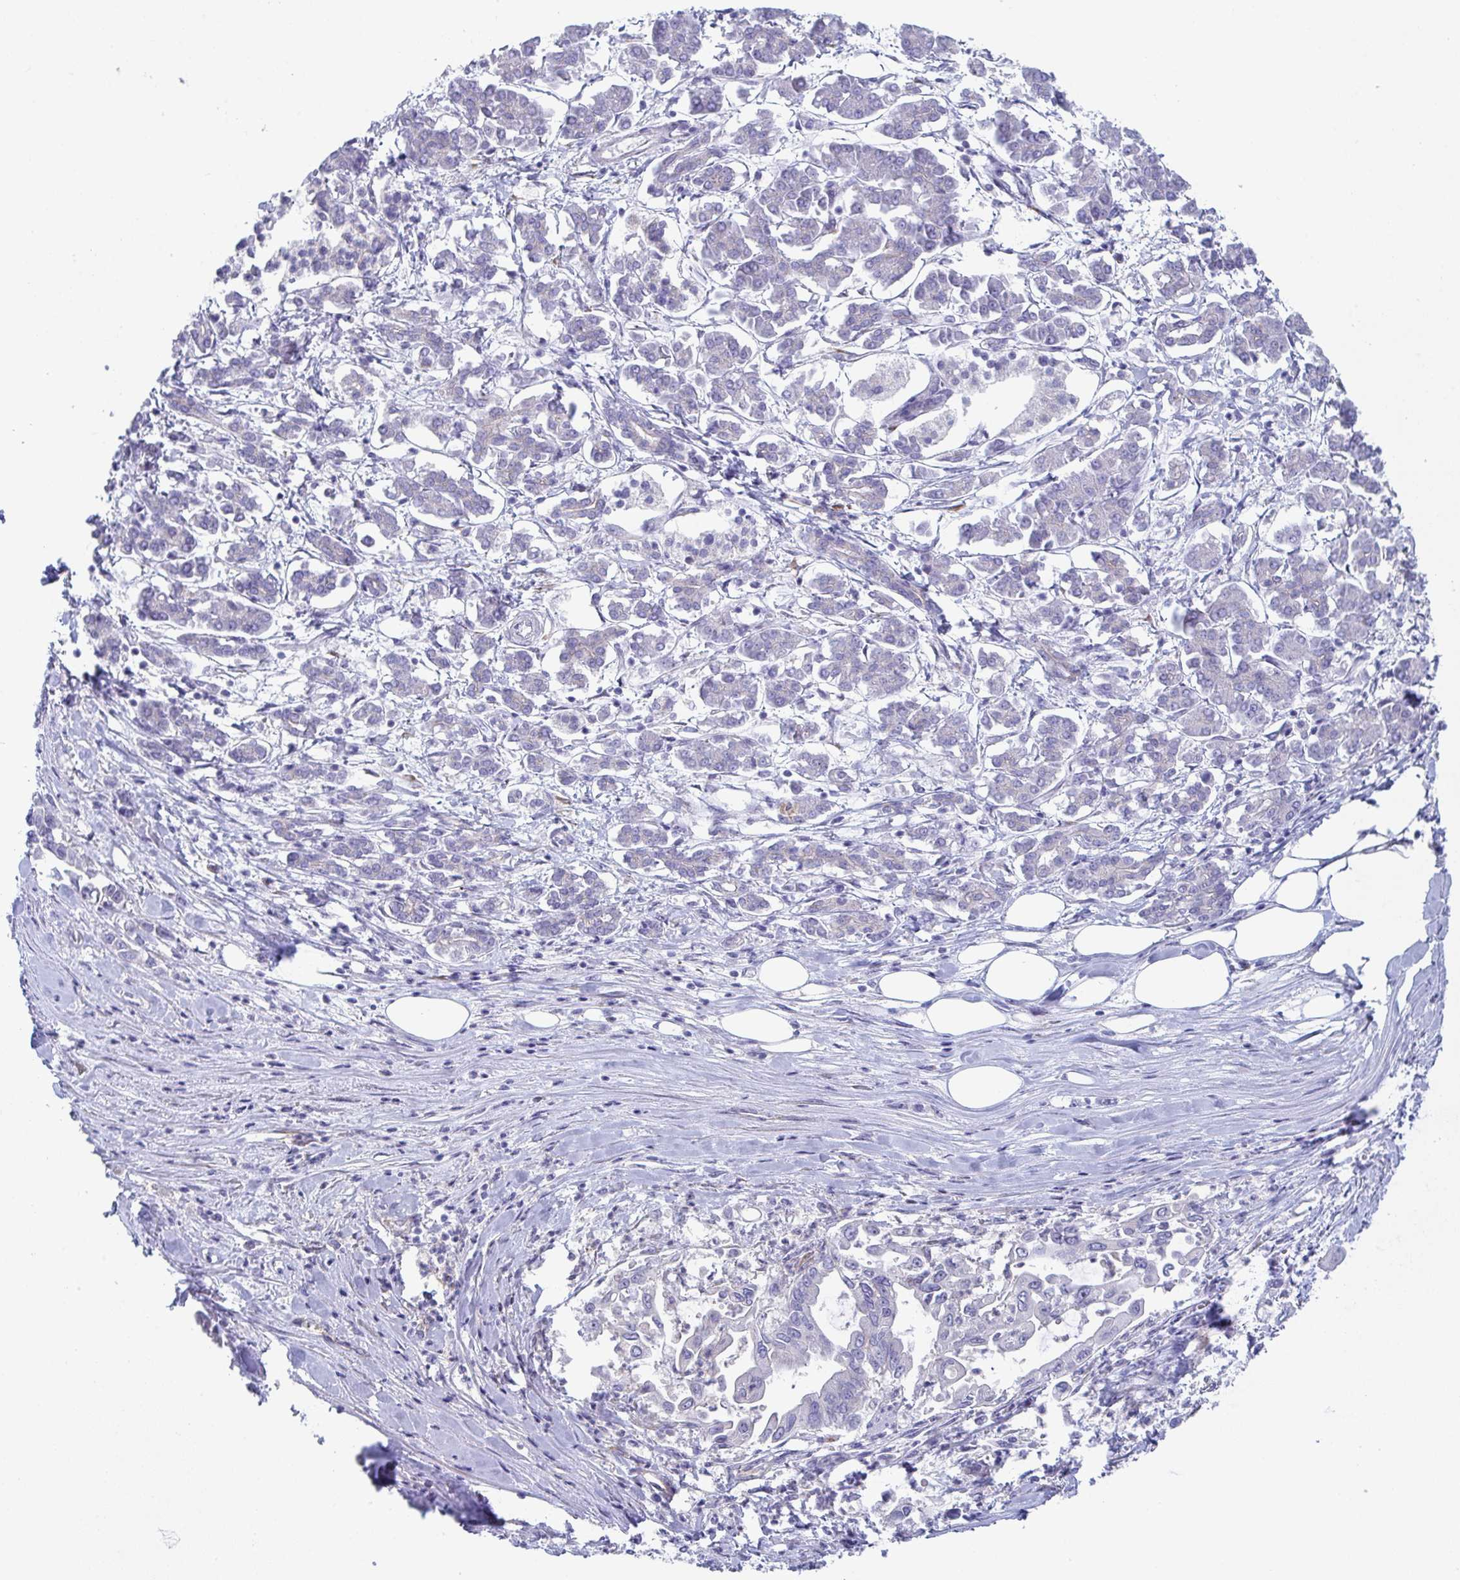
{"staining": {"intensity": "negative", "quantity": "none", "location": "none"}, "tissue": "pancreatic cancer", "cell_type": "Tumor cells", "image_type": "cancer", "snomed": [{"axis": "morphology", "description": "Adenocarcinoma, NOS"}, {"axis": "topography", "description": "Pancreas"}], "caption": "Immunohistochemical staining of human pancreatic cancer (adenocarcinoma) exhibits no significant staining in tumor cells. The staining was performed using DAB (3,3'-diaminobenzidine) to visualize the protein expression in brown, while the nuclei were stained in blue with hematoxylin (Magnification: 20x).", "gene": "ST14", "patient": {"sex": "male", "age": 61}}